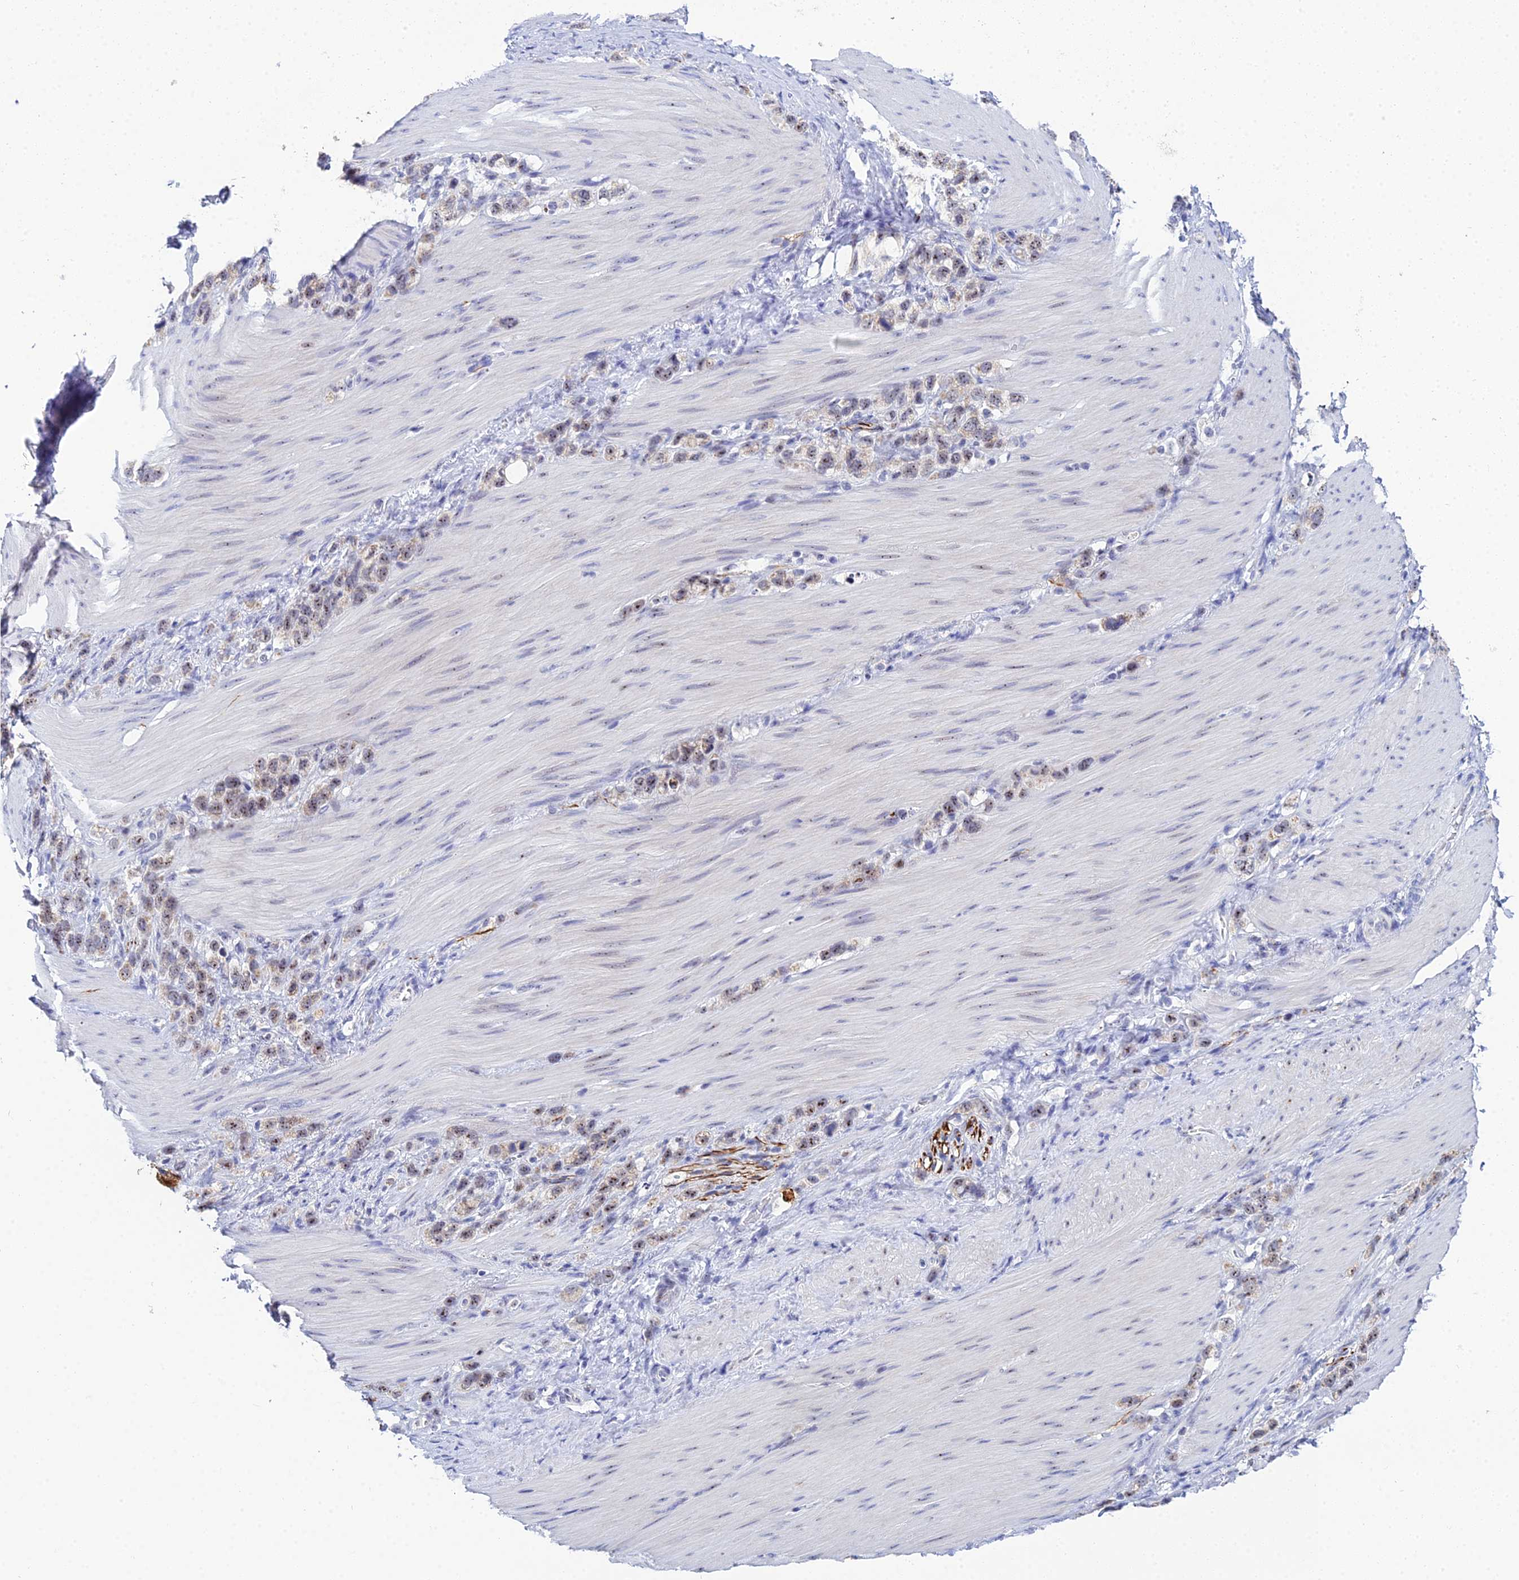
{"staining": {"intensity": "moderate", "quantity": "25%-75%", "location": "cytoplasmic/membranous,nuclear"}, "tissue": "stomach cancer", "cell_type": "Tumor cells", "image_type": "cancer", "snomed": [{"axis": "morphology", "description": "Adenocarcinoma, NOS"}, {"axis": "topography", "description": "Stomach"}], "caption": "This micrograph shows immunohistochemistry (IHC) staining of stomach cancer (adenocarcinoma), with medium moderate cytoplasmic/membranous and nuclear expression in approximately 25%-75% of tumor cells.", "gene": "PLPP4", "patient": {"sex": "female", "age": 65}}